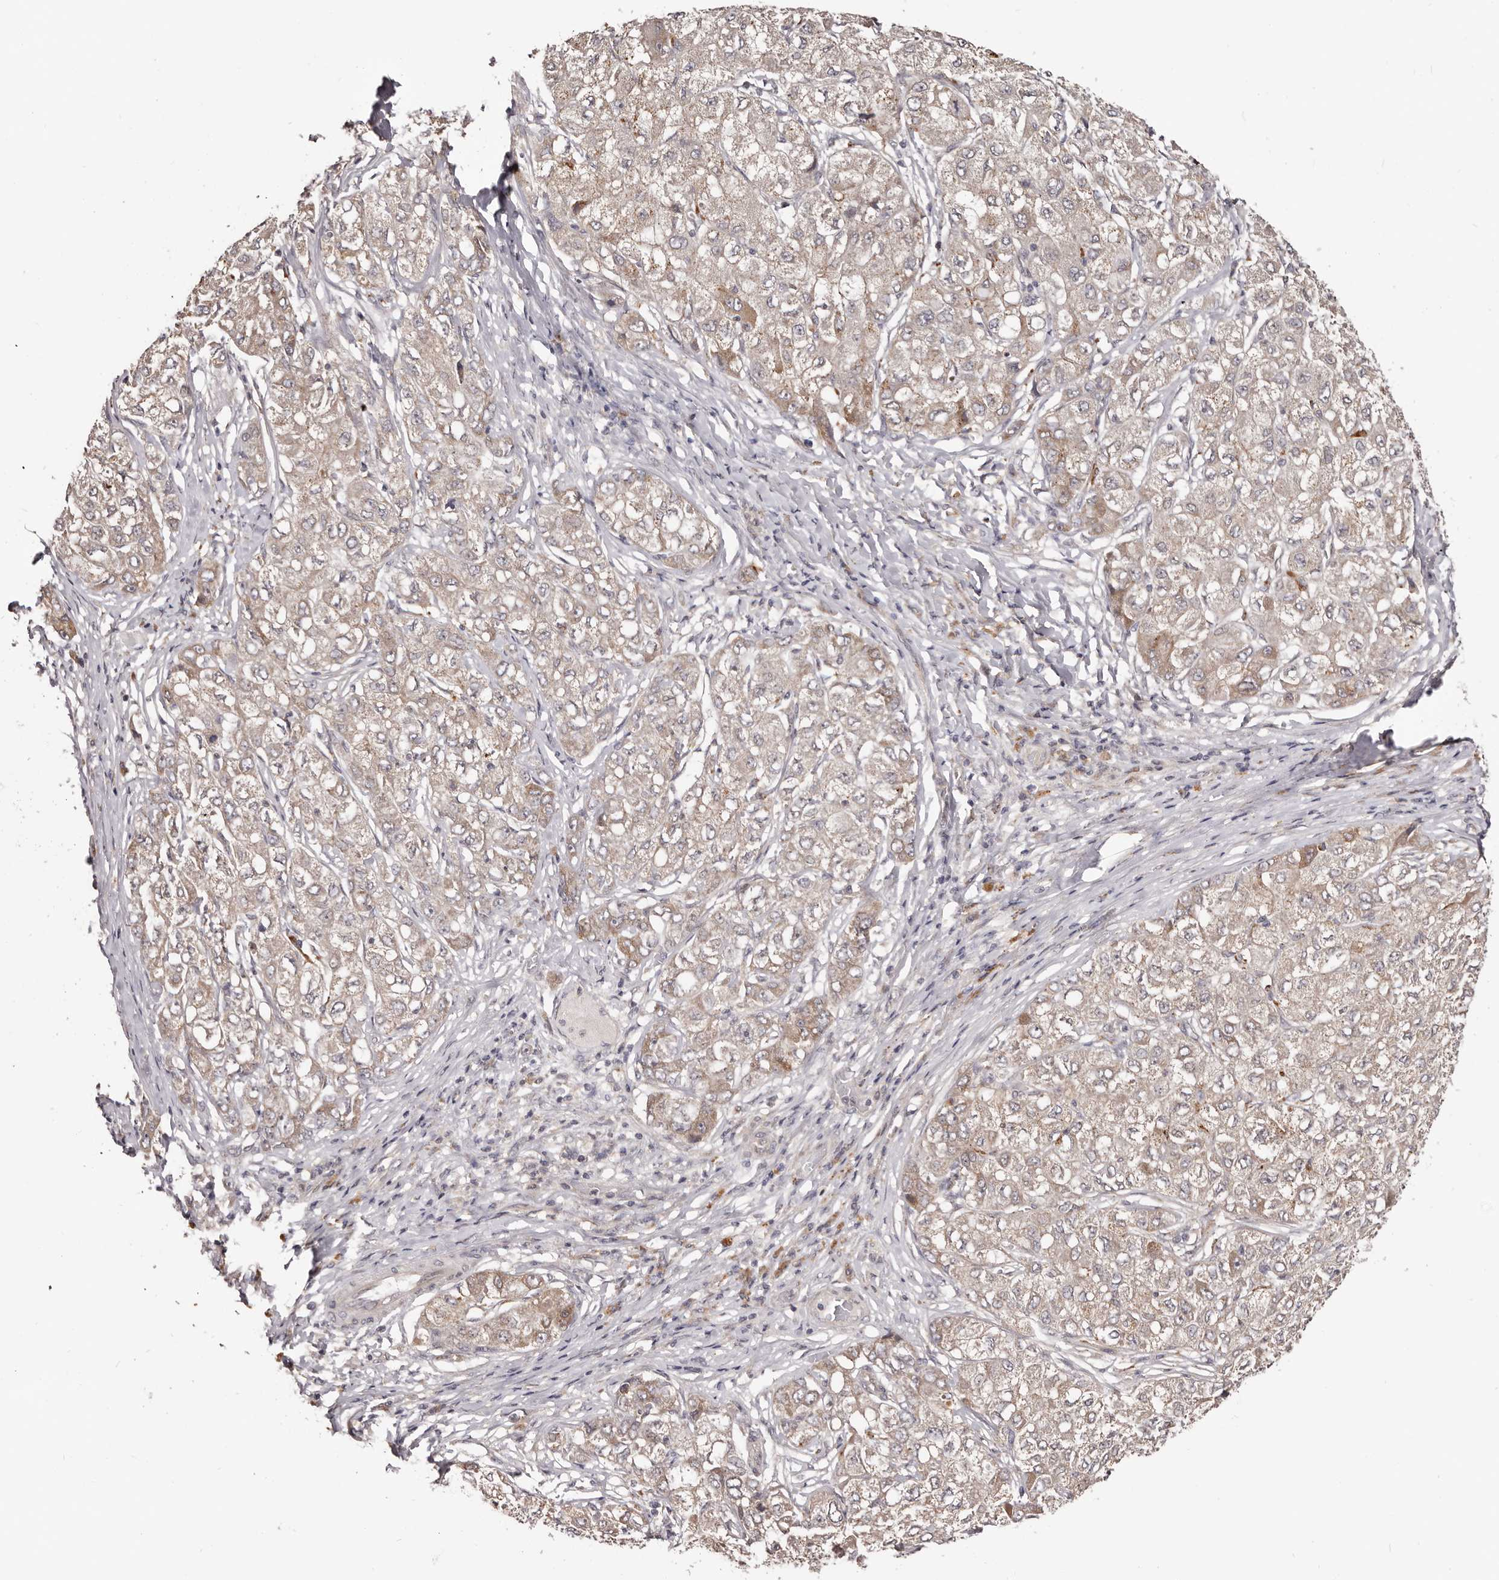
{"staining": {"intensity": "weak", "quantity": ">75%", "location": "cytoplasmic/membranous"}, "tissue": "liver cancer", "cell_type": "Tumor cells", "image_type": "cancer", "snomed": [{"axis": "morphology", "description": "Carcinoma, Hepatocellular, NOS"}, {"axis": "topography", "description": "Liver"}], "caption": "IHC histopathology image of liver hepatocellular carcinoma stained for a protein (brown), which exhibits low levels of weak cytoplasmic/membranous positivity in approximately >75% of tumor cells.", "gene": "MDP1", "patient": {"sex": "male", "age": 80}}